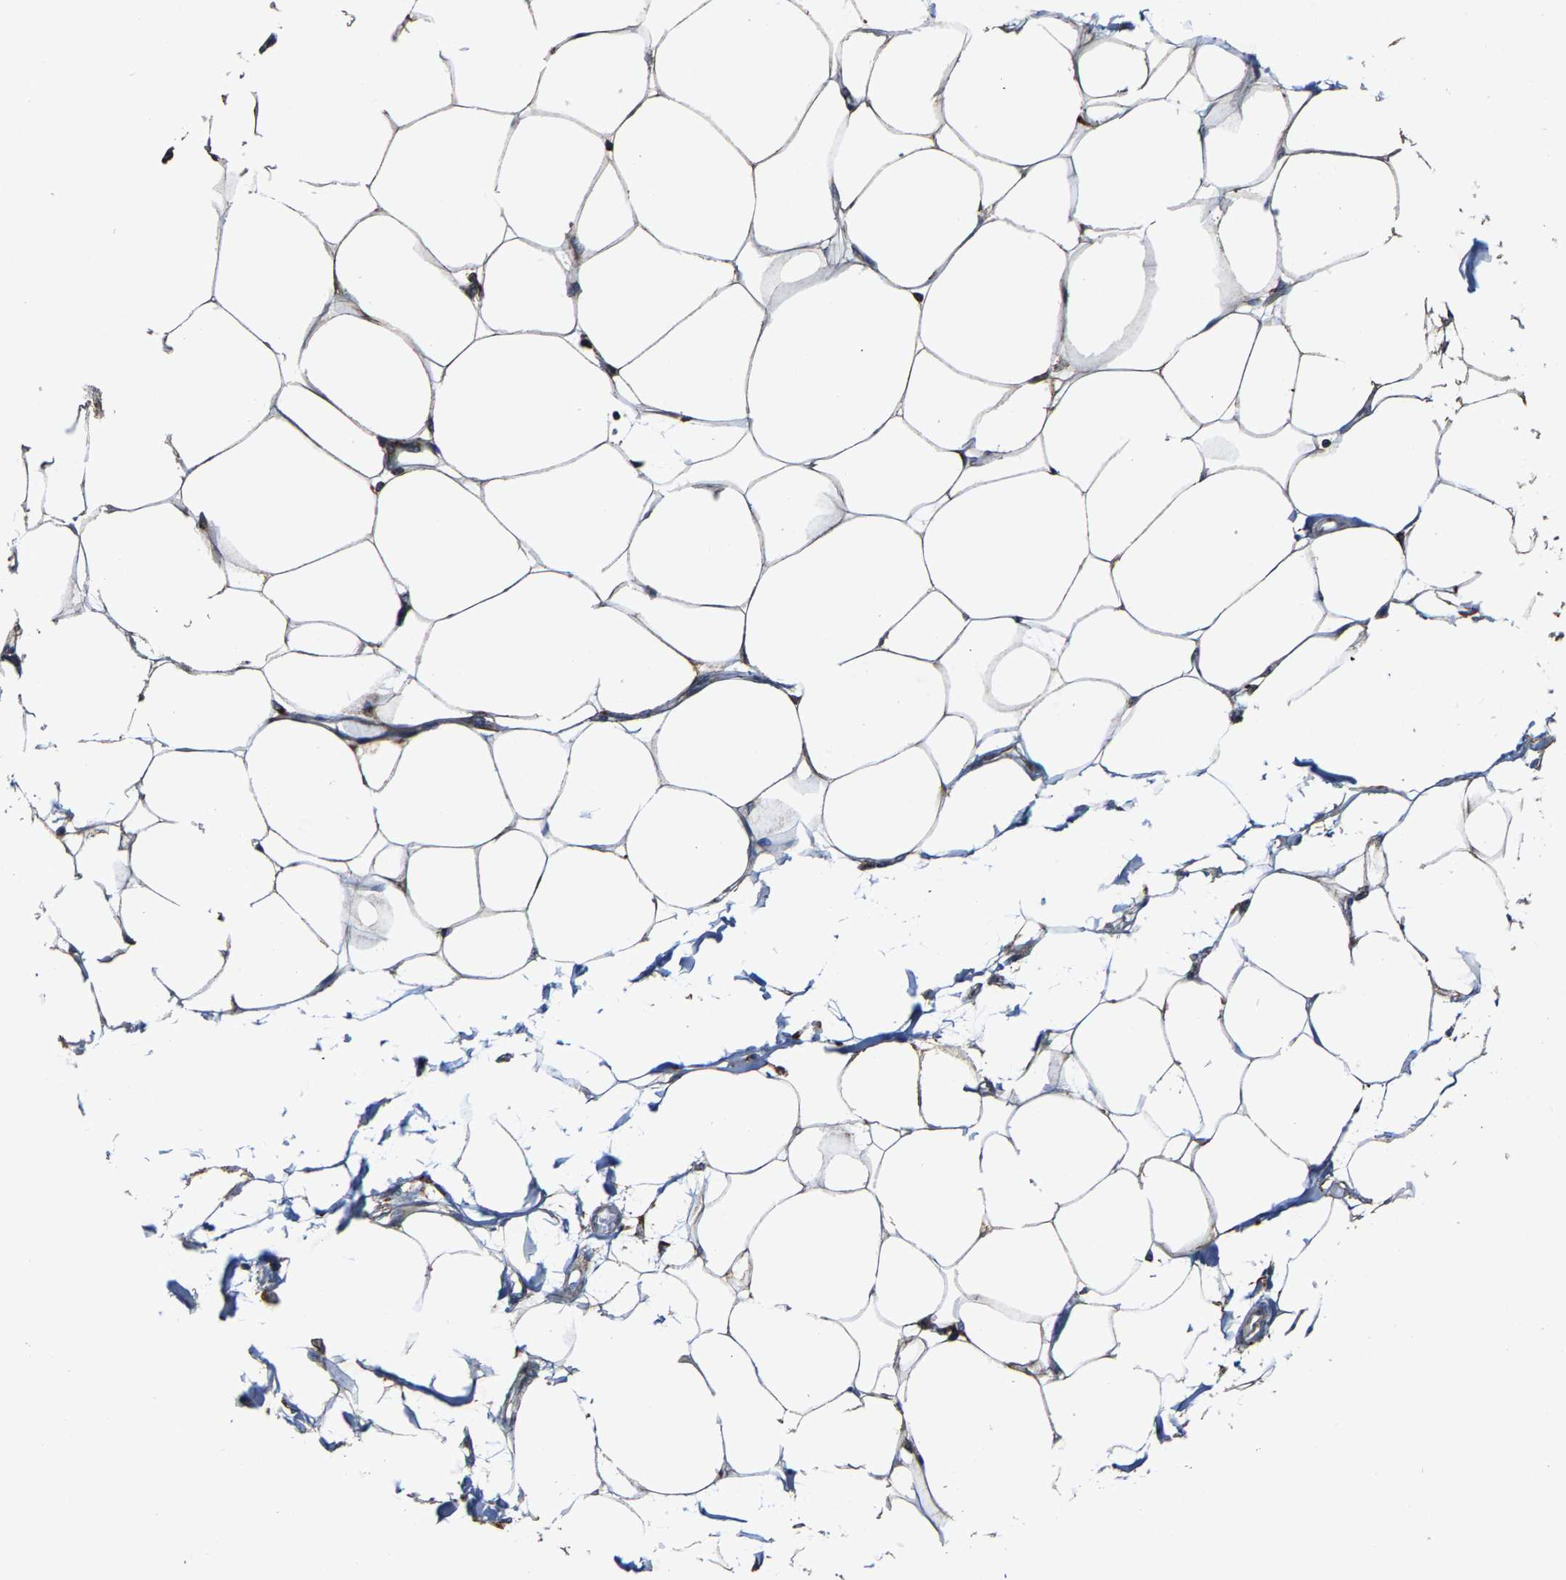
{"staining": {"intensity": "negative", "quantity": "none", "location": "none"}, "tissue": "adipose tissue", "cell_type": "Adipocytes", "image_type": "normal", "snomed": [{"axis": "morphology", "description": "Normal tissue, NOS"}, {"axis": "morphology", "description": "Adenocarcinoma, NOS"}, {"axis": "topography", "description": "Colon"}, {"axis": "topography", "description": "Peripheral nerve tissue"}], "caption": "IHC image of normal human adipose tissue stained for a protein (brown), which displays no expression in adipocytes.", "gene": "FGD3", "patient": {"sex": "male", "age": 14}}